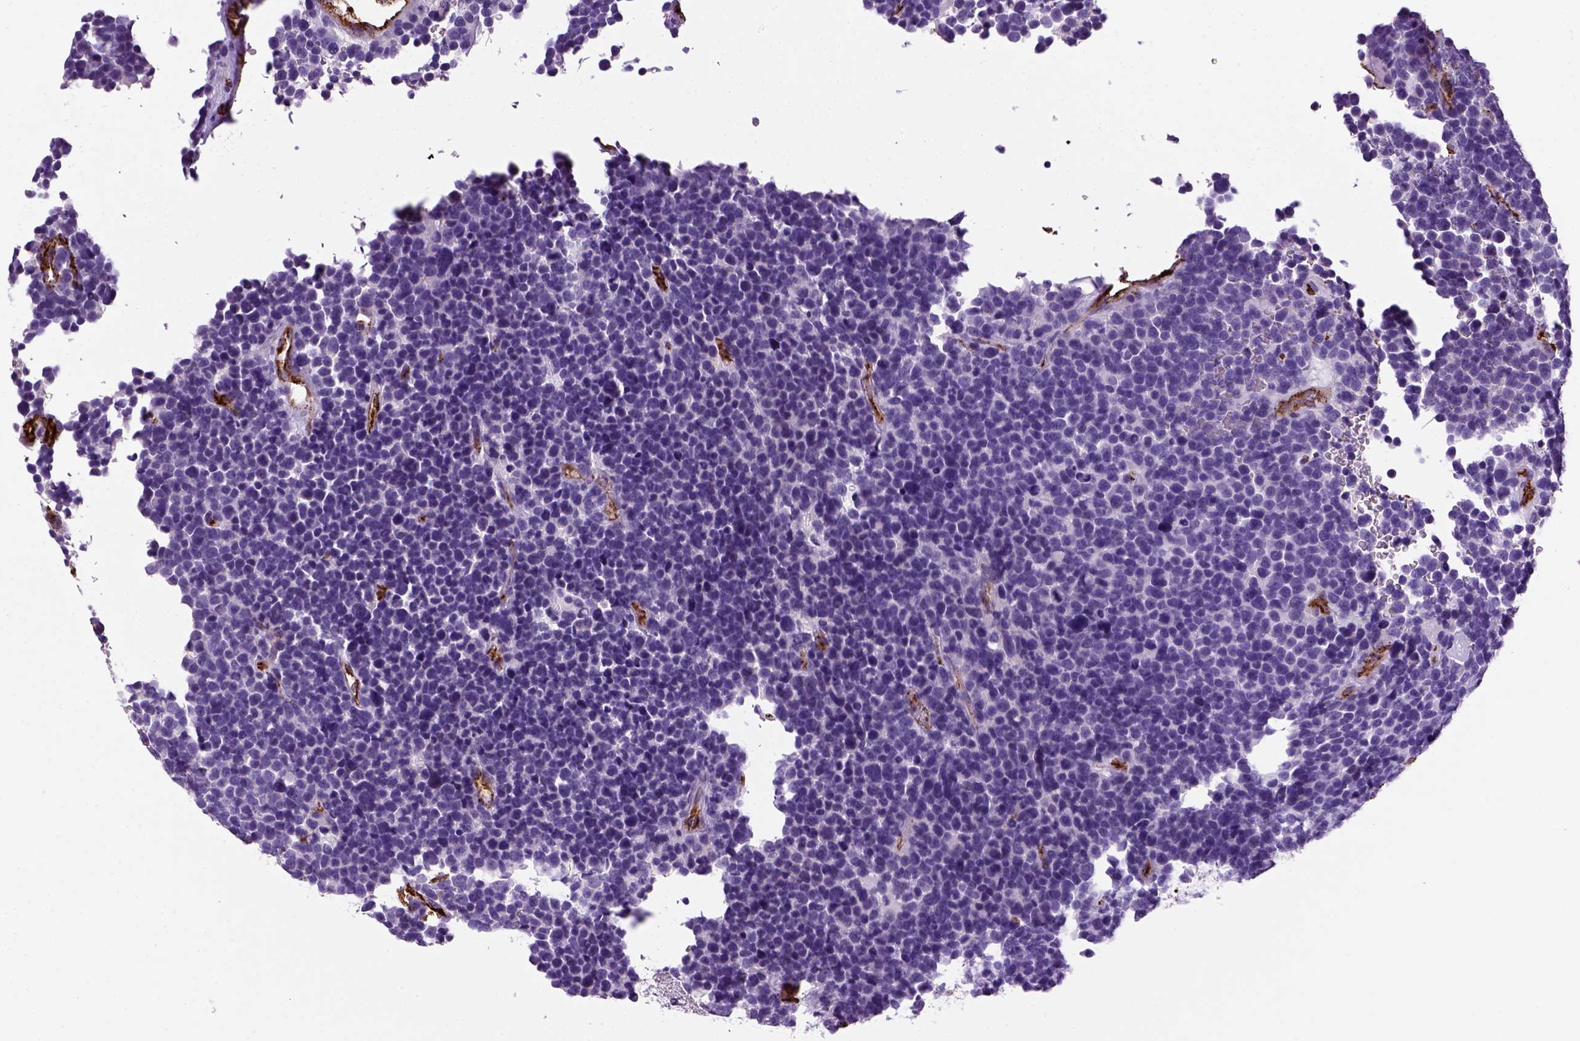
{"staining": {"intensity": "negative", "quantity": "none", "location": "none"}, "tissue": "glioma", "cell_type": "Tumor cells", "image_type": "cancer", "snomed": [{"axis": "morphology", "description": "Glioma, malignant, High grade"}, {"axis": "topography", "description": "Brain"}], "caption": "High magnification brightfield microscopy of malignant high-grade glioma stained with DAB (brown) and counterstained with hematoxylin (blue): tumor cells show no significant expression.", "gene": "VWF", "patient": {"sex": "male", "age": 33}}